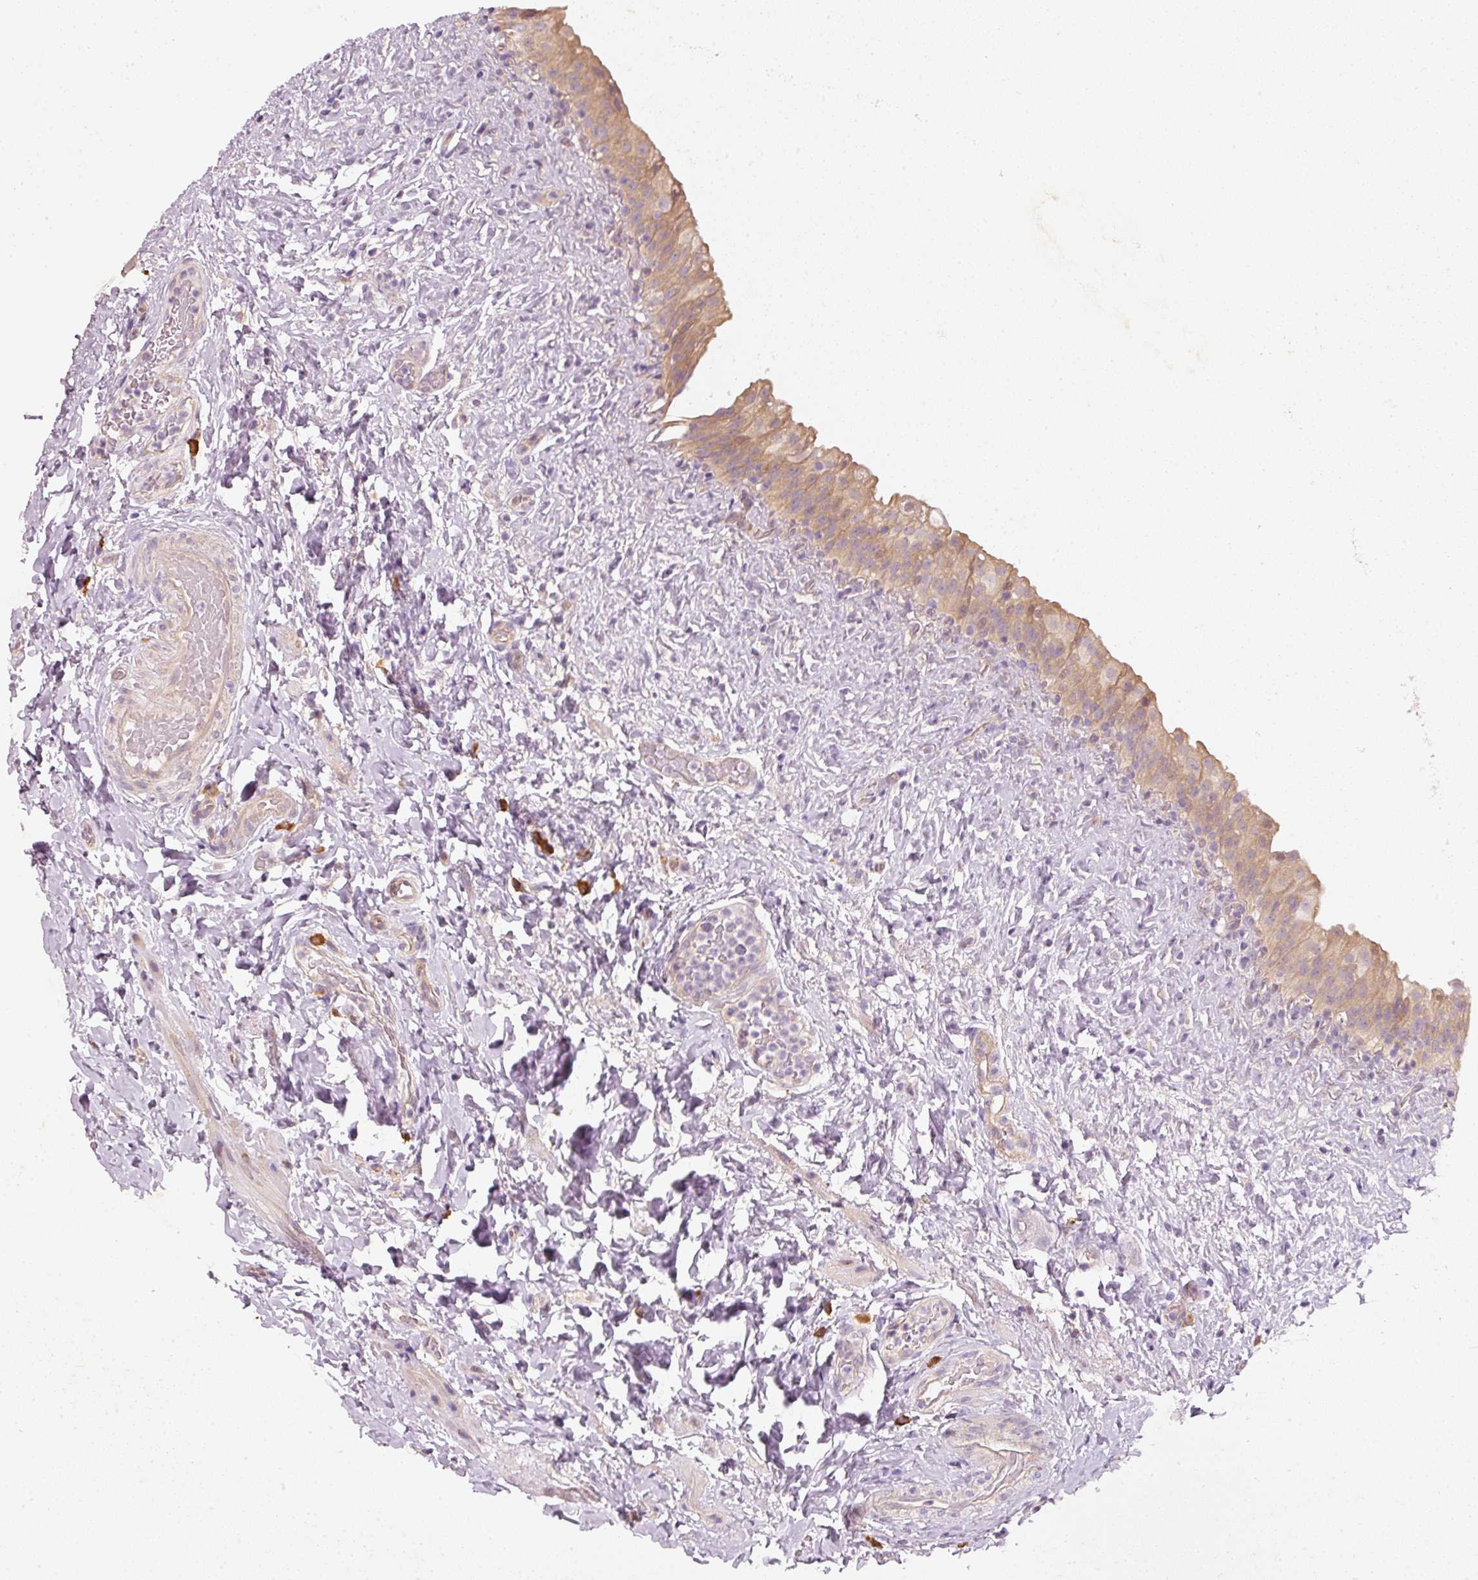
{"staining": {"intensity": "weak", "quantity": ">75%", "location": "cytoplasmic/membranous,nuclear"}, "tissue": "urinary bladder", "cell_type": "Urothelial cells", "image_type": "normal", "snomed": [{"axis": "morphology", "description": "Normal tissue, NOS"}, {"axis": "topography", "description": "Urinary bladder"}], "caption": "This histopathology image displays immunohistochemistry (IHC) staining of benign human urinary bladder, with low weak cytoplasmic/membranous,nuclear staining in approximately >75% of urothelial cells.", "gene": "RGL2", "patient": {"sex": "female", "age": 27}}